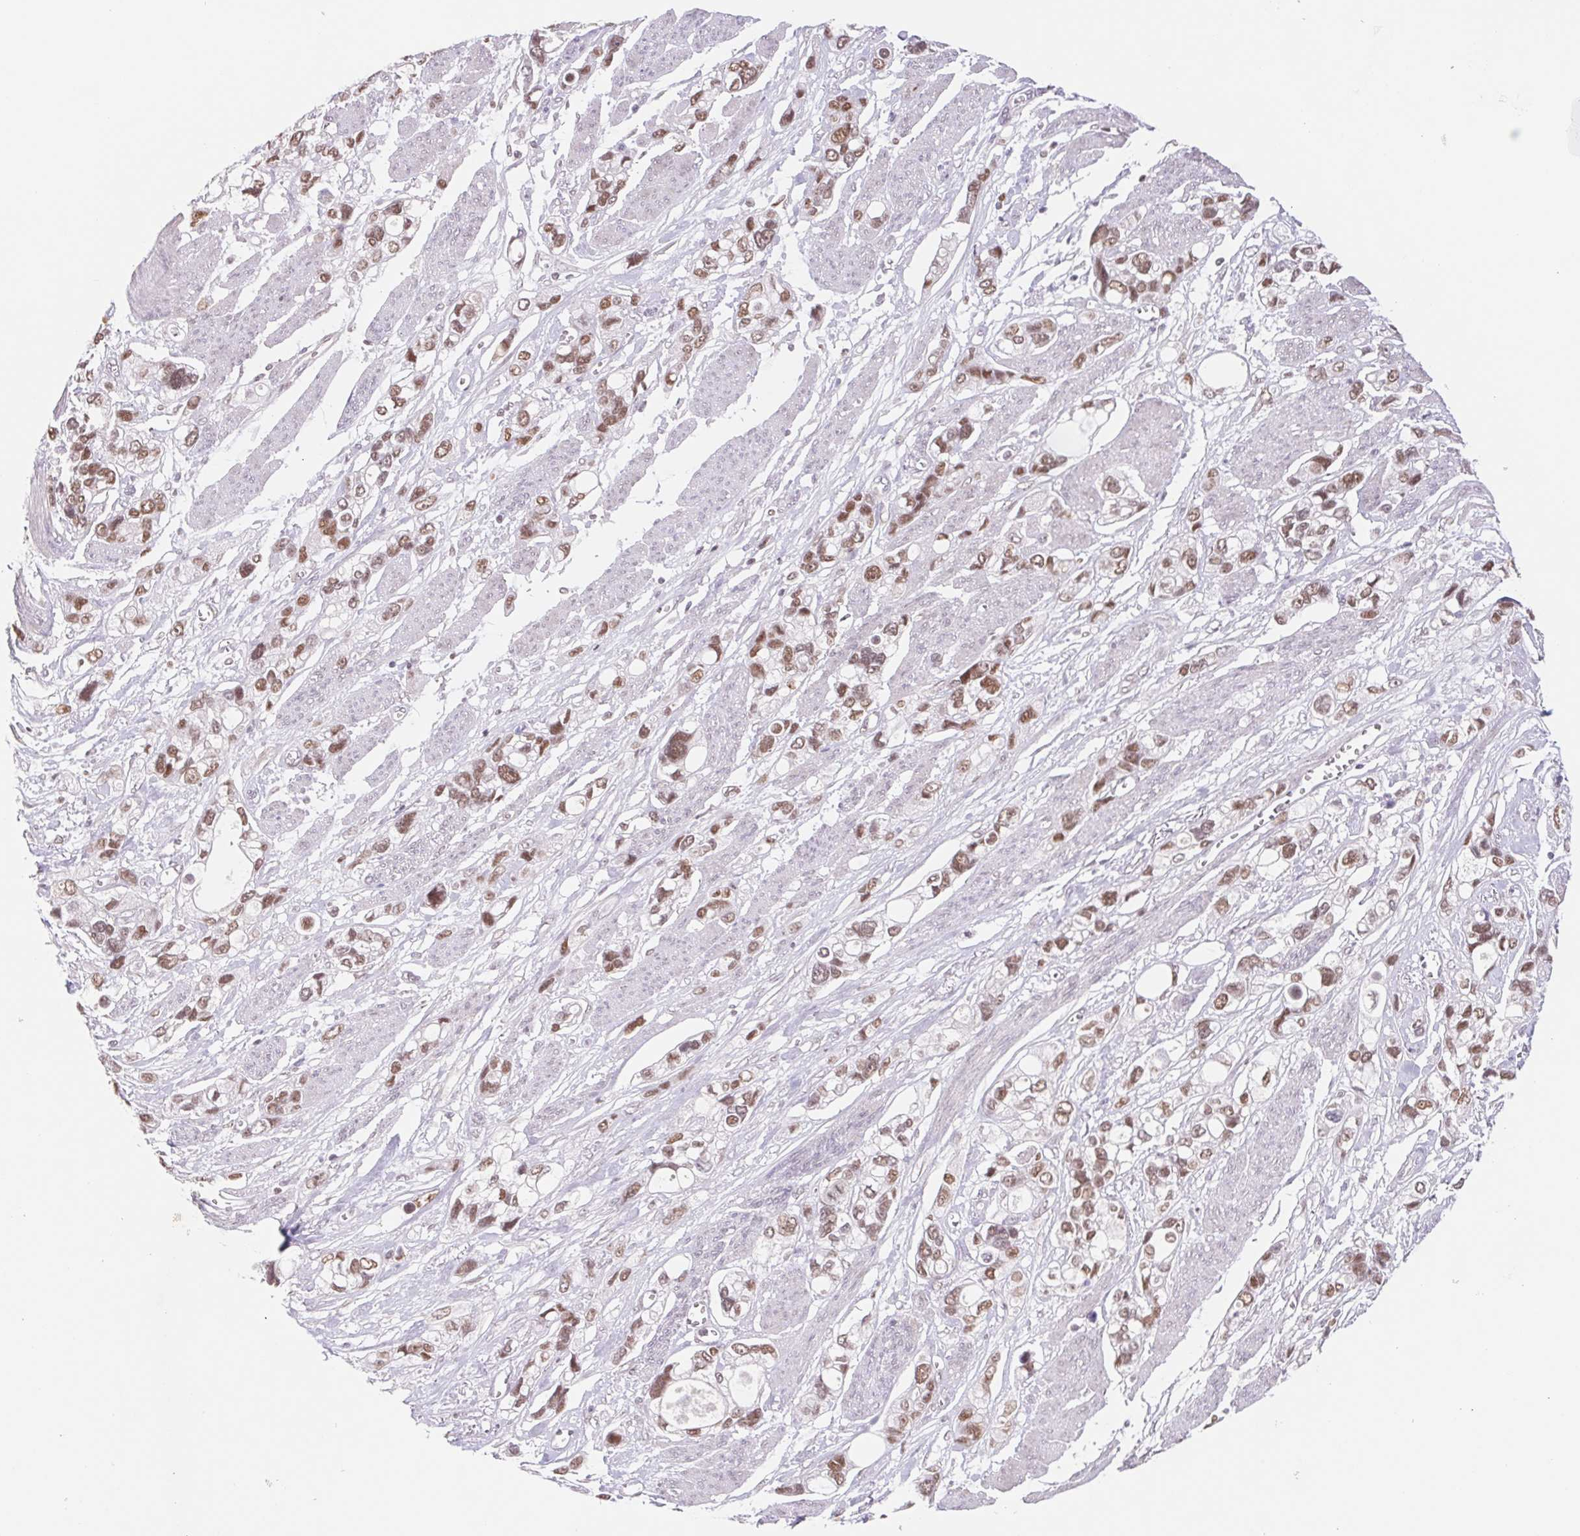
{"staining": {"intensity": "moderate", "quantity": ">75%", "location": "nuclear"}, "tissue": "stomach cancer", "cell_type": "Tumor cells", "image_type": "cancer", "snomed": [{"axis": "morphology", "description": "Adenocarcinoma, NOS"}, {"axis": "topography", "description": "Stomach, upper"}], "caption": "Tumor cells reveal moderate nuclear expression in approximately >75% of cells in stomach adenocarcinoma.", "gene": "TRERF1", "patient": {"sex": "female", "age": 81}}